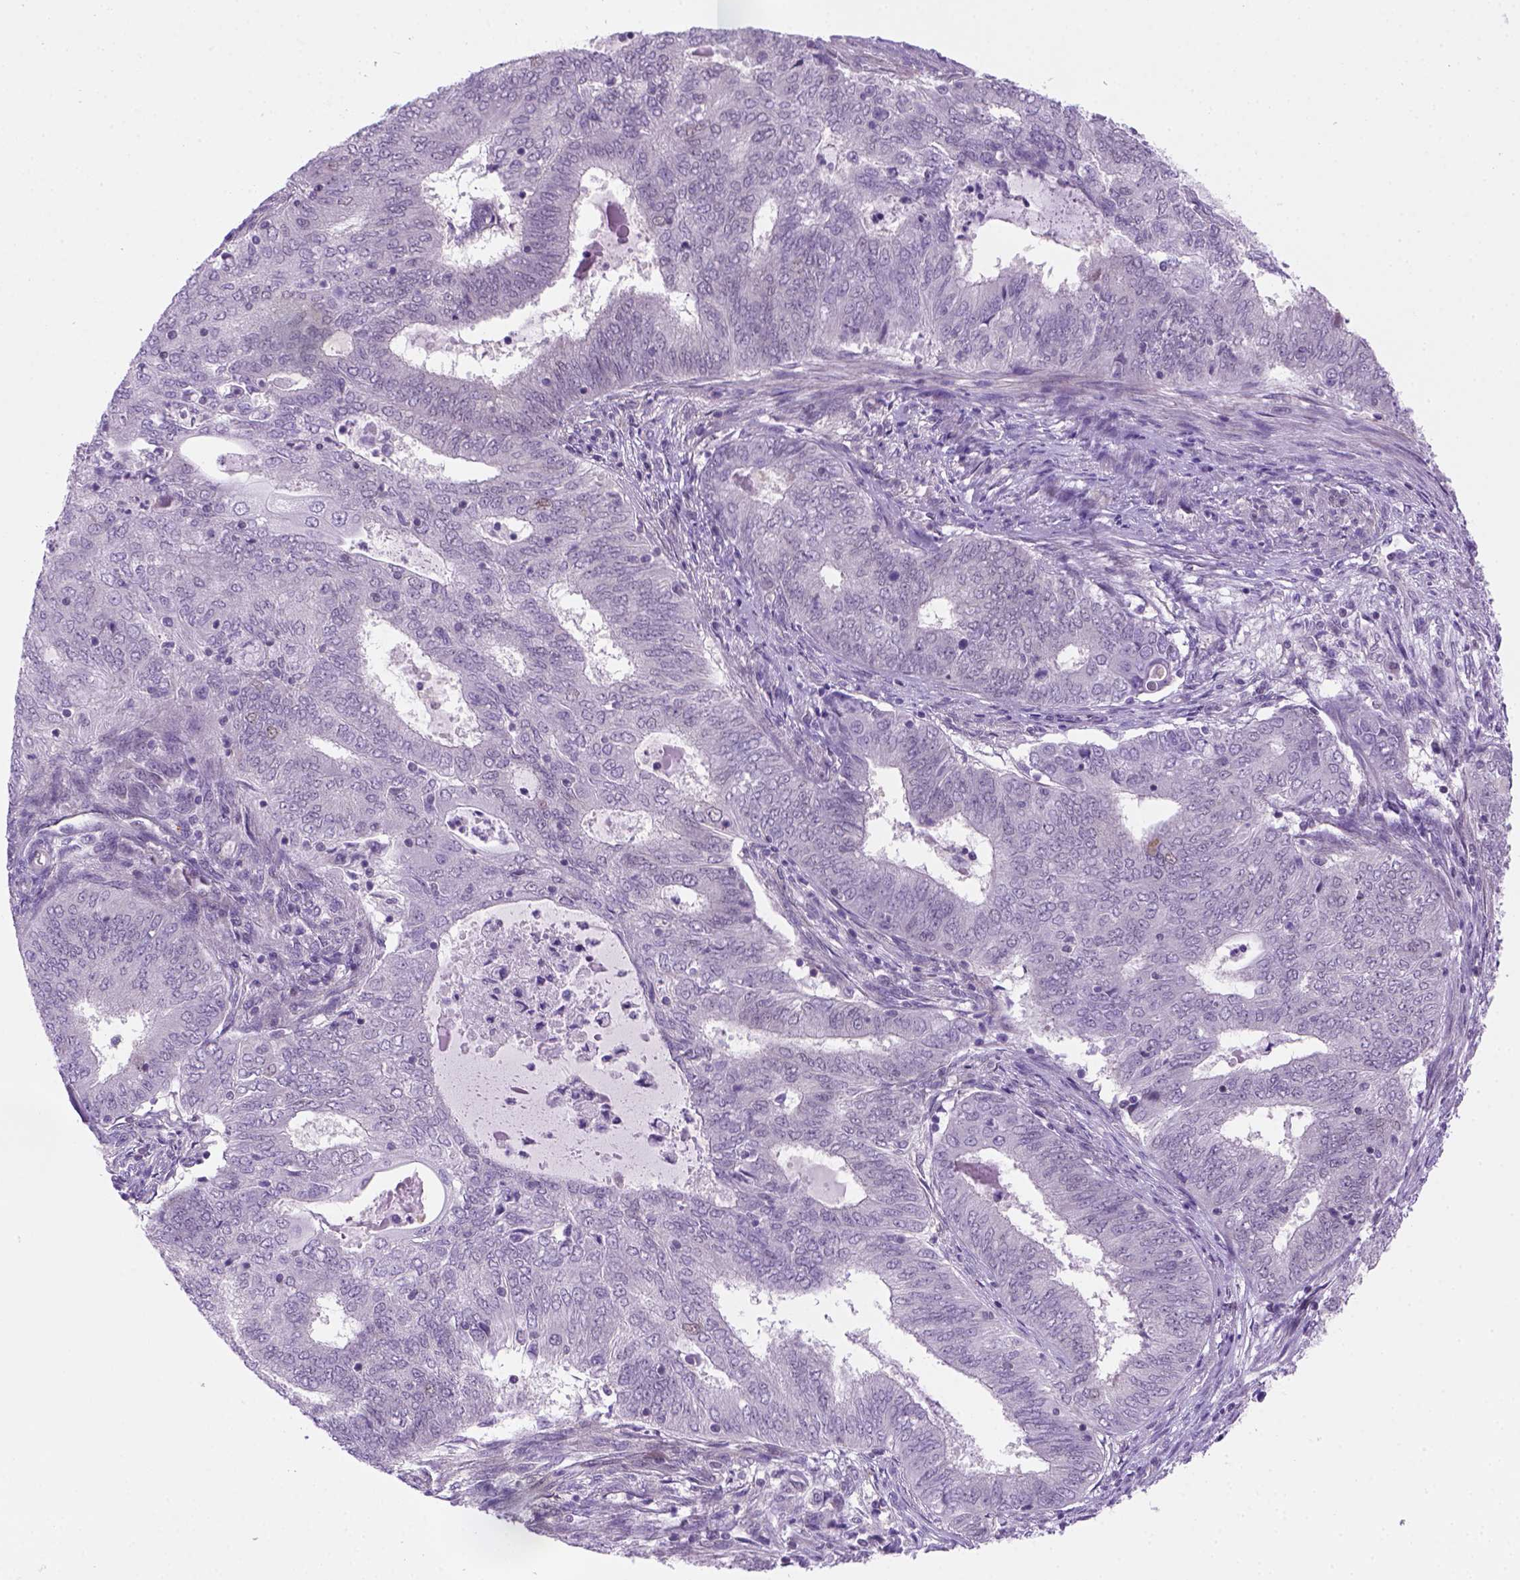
{"staining": {"intensity": "negative", "quantity": "none", "location": "none"}, "tissue": "endometrial cancer", "cell_type": "Tumor cells", "image_type": "cancer", "snomed": [{"axis": "morphology", "description": "Adenocarcinoma, NOS"}, {"axis": "topography", "description": "Endometrium"}], "caption": "DAB immunohistochemical staining of human endometrial cancer (adenocarcinoma) demonstrates no significant expression in tumor cells.", "gene": "MGMT", "patient": {"sex": "female", "age": 62}}